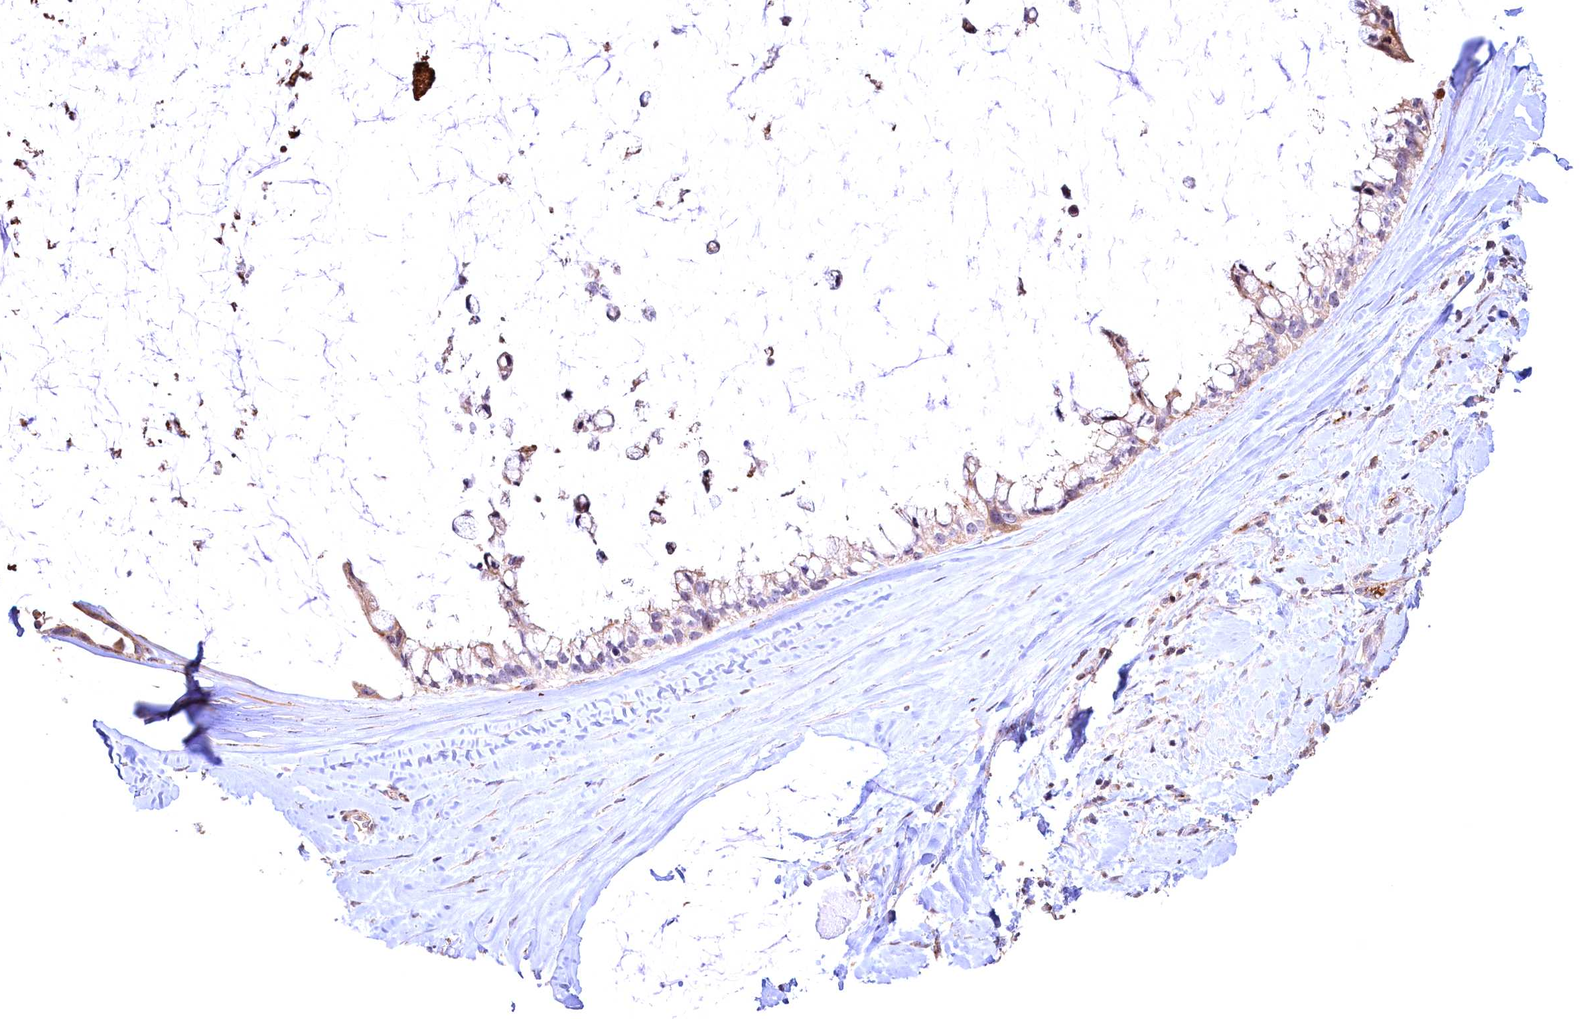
{"staining": {"intensity": "weak", "quantity": ">75%", "location": "cytoplasmic/membranous"}, "tissue": "ovarian cancer", "cell_type": "Tumor cells", "image_type": "cancer", "snomed": [{"axis": "morphology", "description": "Cystadenocarcinoma, mucinous, NOS"}, {"axis": "topography", "description": "Ovary"}], "caption": "There is low levels of weak cytoplasmic/membranous staining in tumor cells of ovarian mucinous cystadenocarcinoma, as demonstrated by immunohistochemical staining (brown color).", "gene": "FUZ", "patient": {"sex": "female", "age": 39}}